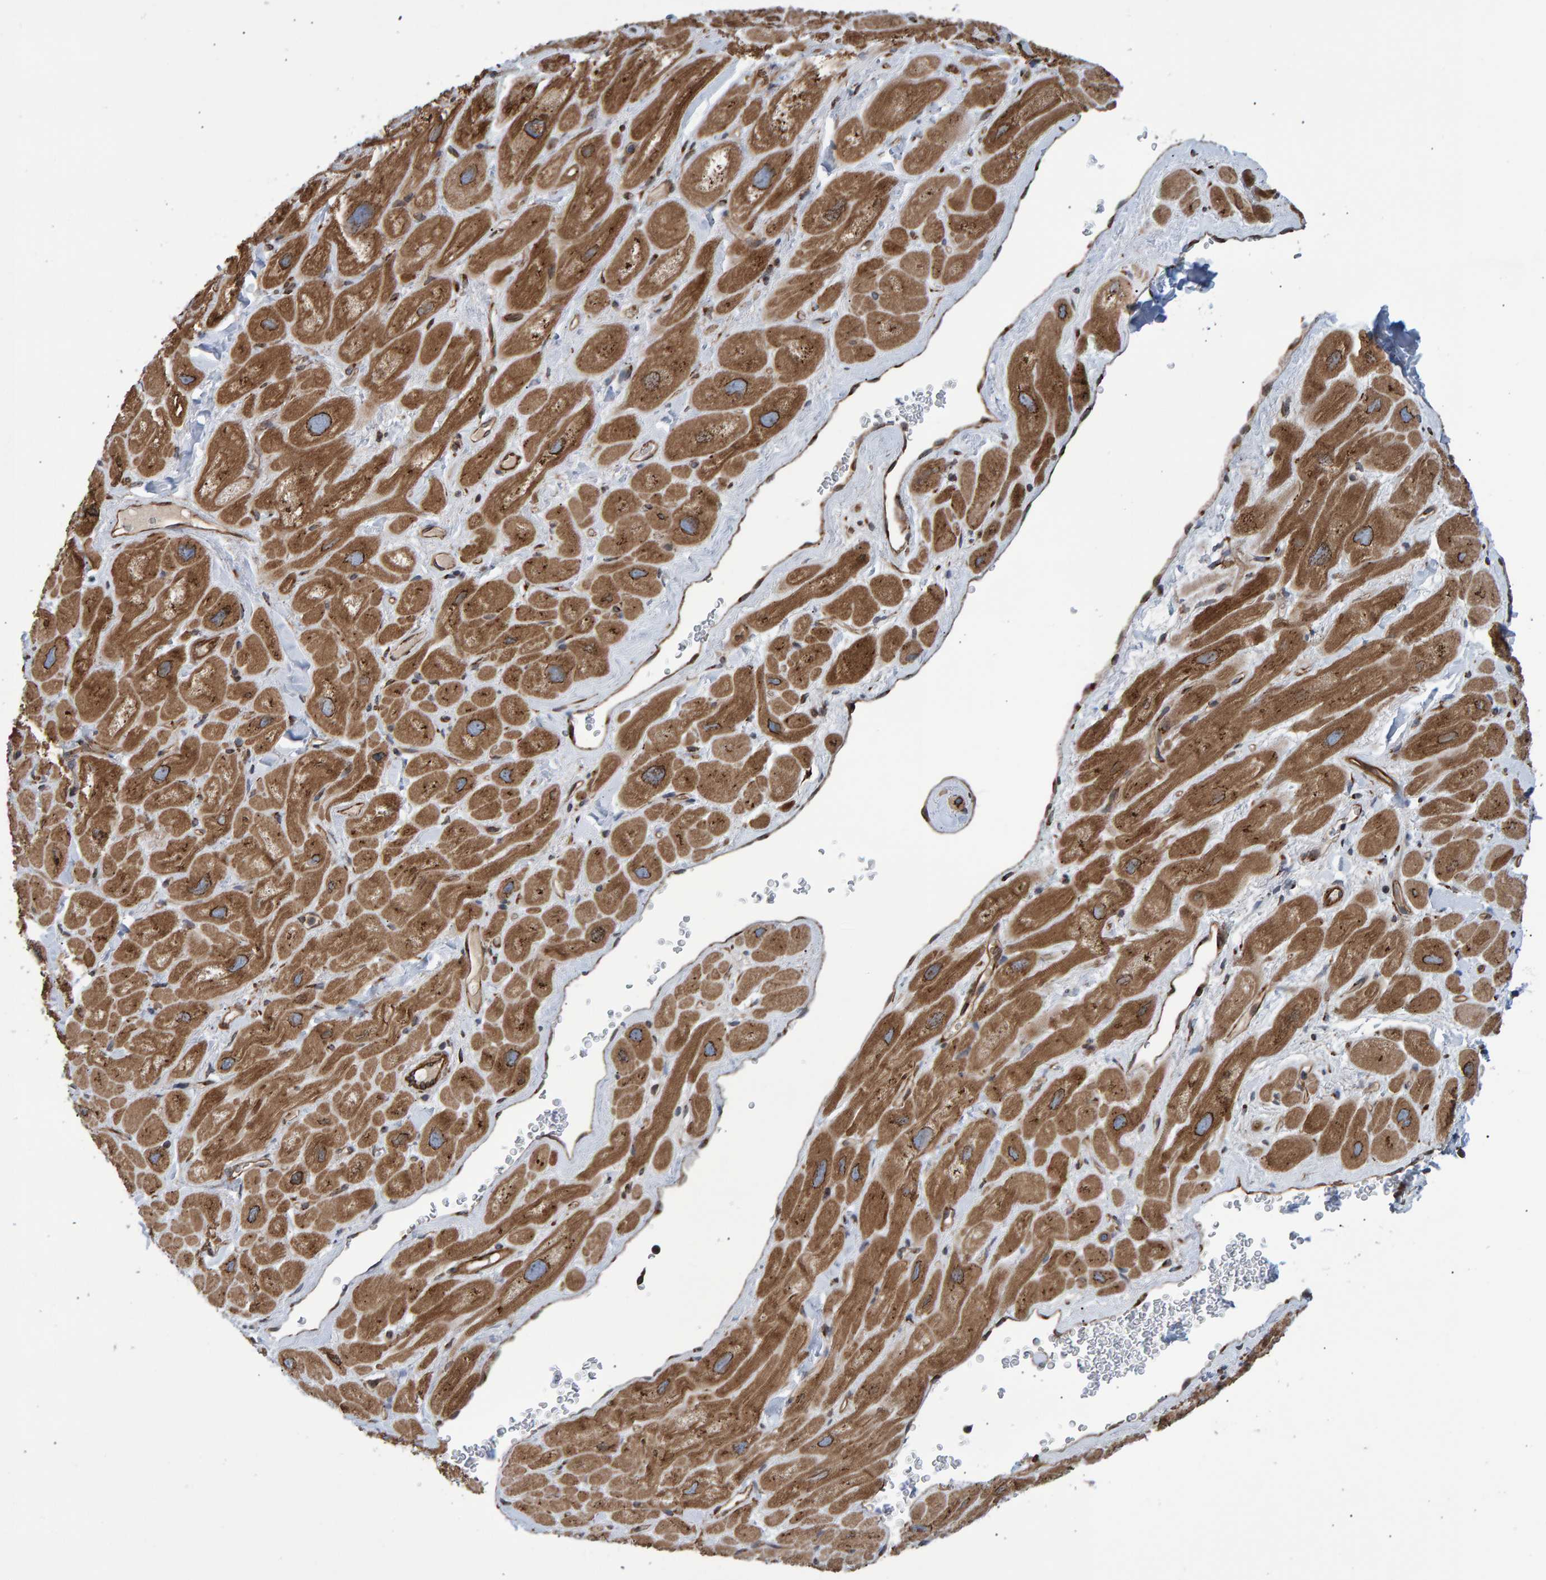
{"staining": {"intensity": "moderate", "quantity": ">75%", "location": "cytoplasmic/membranous"}, "tissue": "heart muscle", "cell_type": "Cardiomyocytes", "image_type": "normal", "snomed": [{"axis": "morphology", "description": "Normal tissue, NOS"}, {"axis": "topography", "description": "Heart"}], "caption": "Heart muscle stained with a protein marker demonstrates moderate staining in cardiomyocytes.", "gene": "FAM117A", "patient": {"sex": "male", "age": 49}}